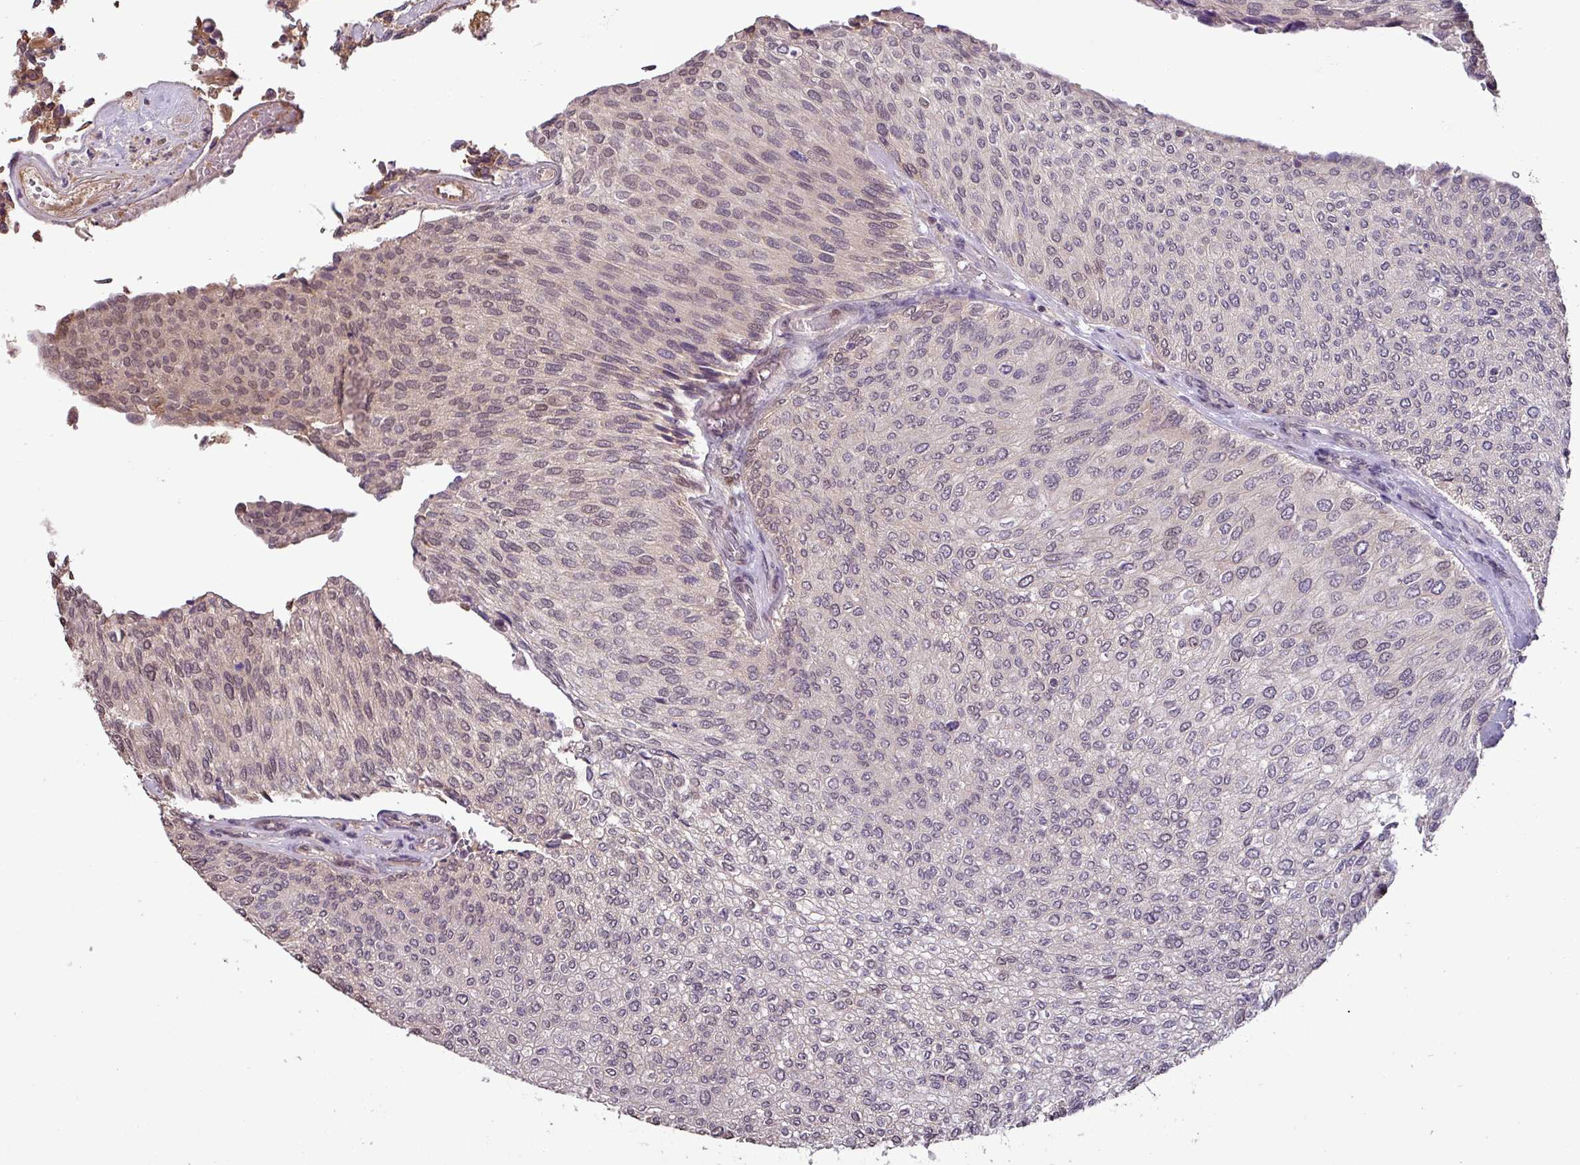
{"staining": {"intensity": "weak", "quantity": "<25%", "location": "nuclear"}, "tissue": "urothelial cancer", "cell_type": "Tumor cells", "image_type": "cancer", "snomed": [{"axis": "morphology", "description": "Urothelial carcinoma, Low grade"}, {"axis": "topography", "description": "Urinary bladder"}], "caption": "Photomicrograph shows no significant protein staining in tumor cells of low-grade urothelial carcinoma. (Immunohistochemistry, brightfield microscopy, high magnification).", "gene": "NOB1", "patient": {"sex": "female", "age": 79}}